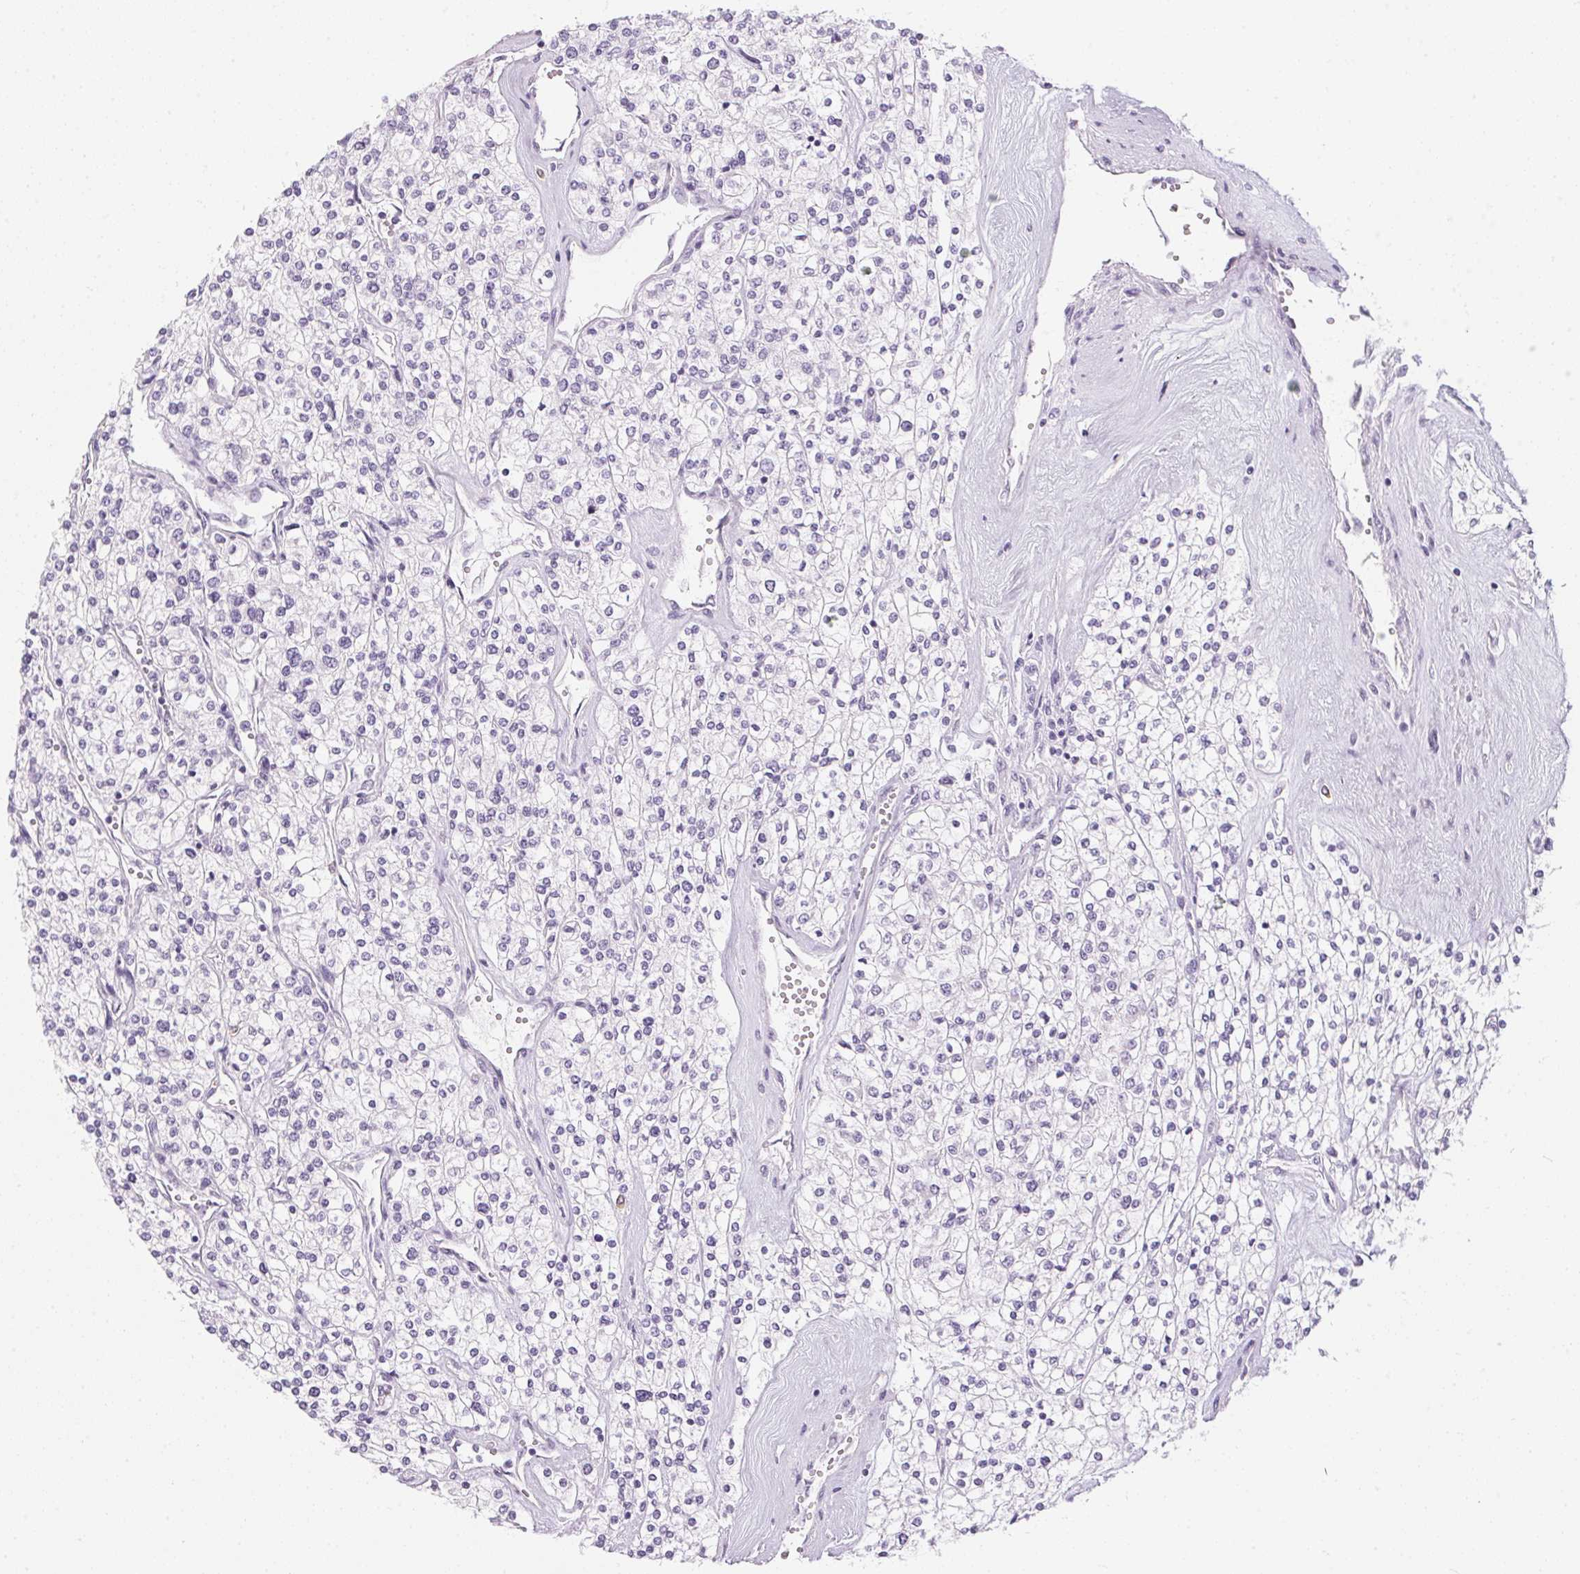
{"staining": {"intensity": "negative", "quantity": "none", "location": "none"}, "tissue": "renal cancer", "cell_type": "Tumor cells", "image_type": "cancer", "snomed": [{"axis": "morphology", "description": "Adenocarcinoma, NOS"}, {"axis": "topography", "description": "Kidney"}], "caption": "DAB immunohistochemical staining of human renal adenocarcinoma exhibits no significant positivity in tumor cells. (Stains: DAB immunohistochemistry with hematoxylin counter stain, Microscopy: brightfield microscopy at high magnification).", "gene": "CADPS", "patient": {"sex": "male", "age": 80}}